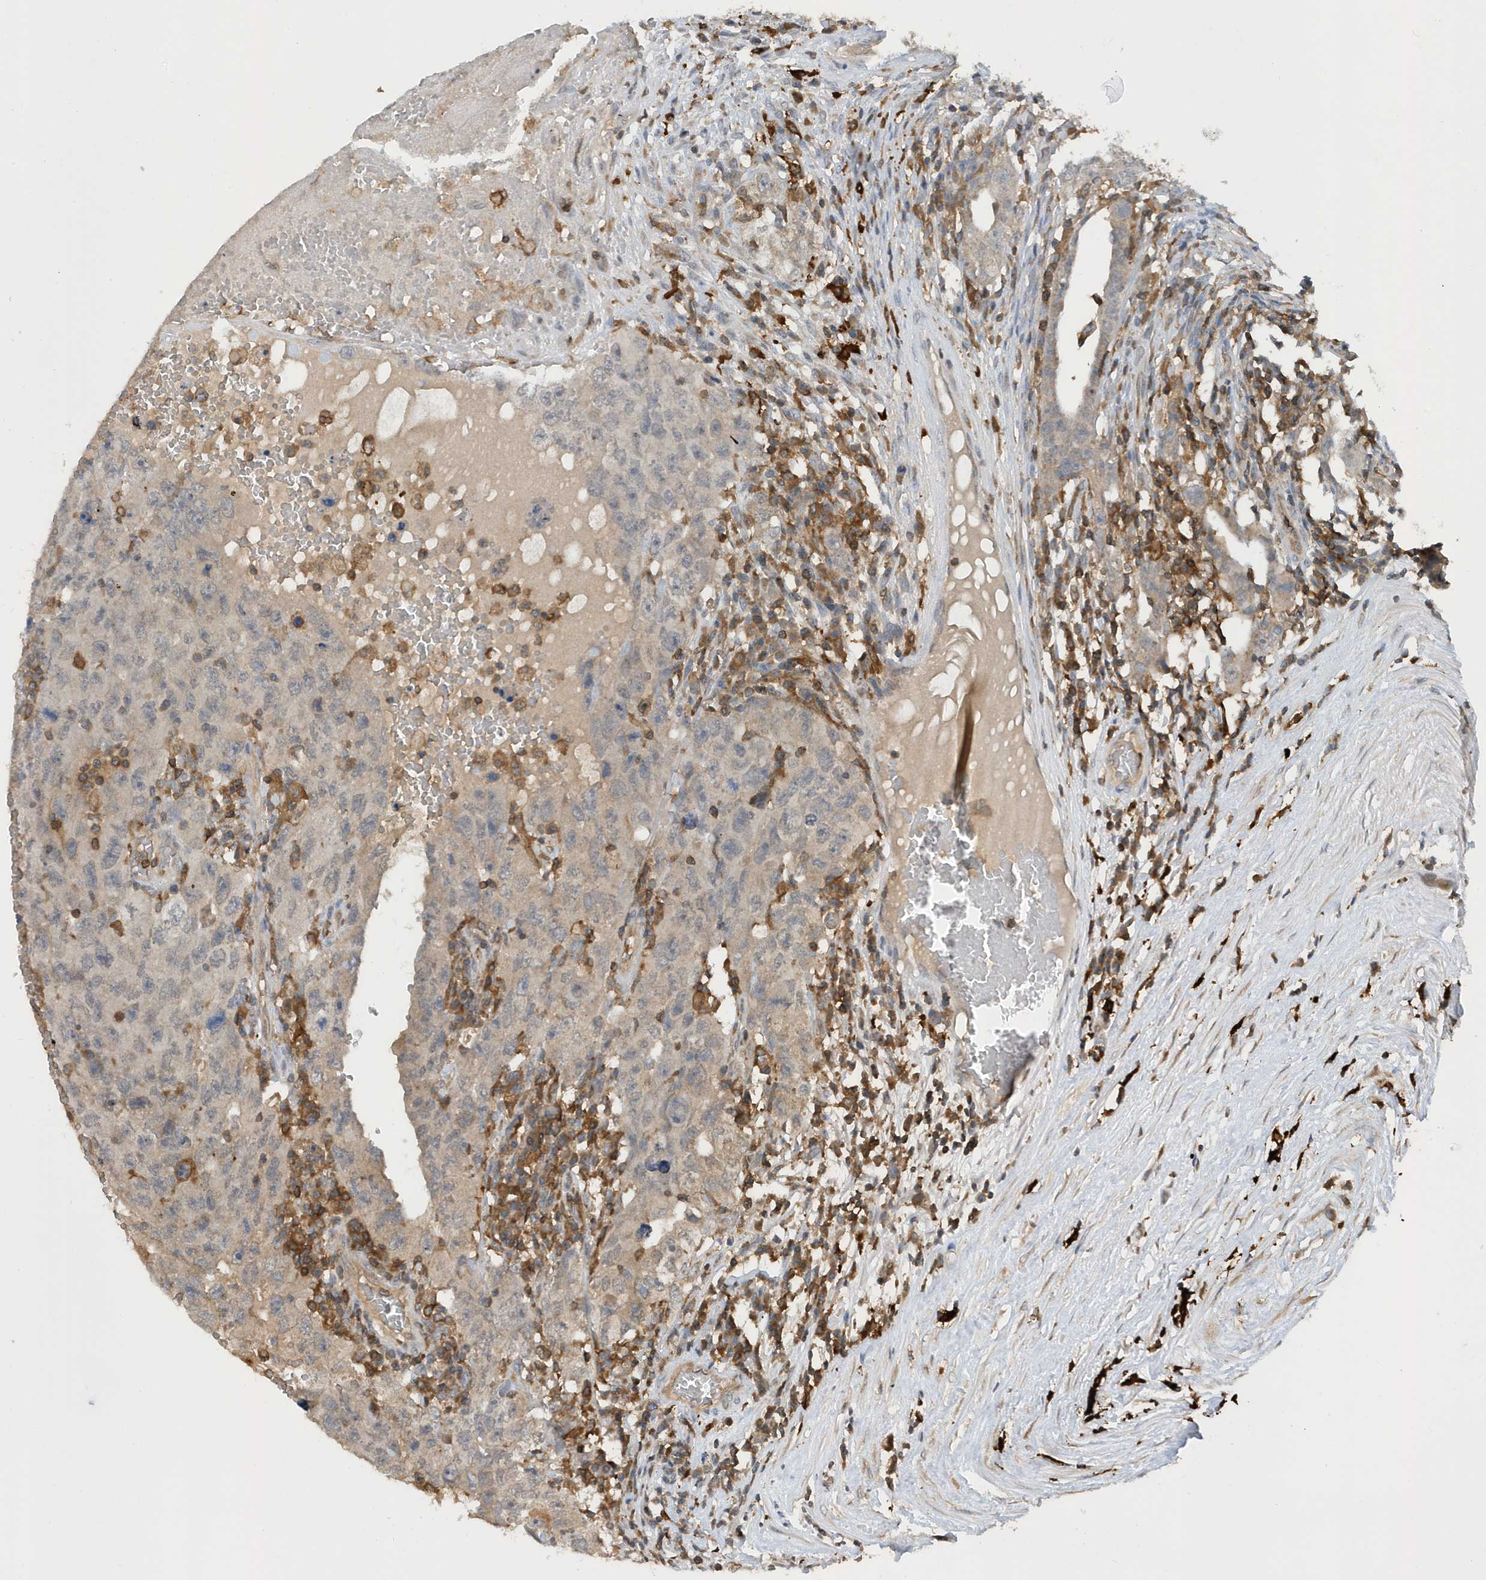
{"staining": {"intensity": "negative", "quantity": "none", "location": "none"}, "tissue": "testis cancer", "cell_type": "Tumor cells", "image_type": "cancer", "snomed": [{"axis": "morphology", "description": "Carcinoma, Embryonal, NOS"}, {"axis": "topography", "description": "Testis"}], "caption": "The photomicrograph demonstrates no staining of tumor cells in testis cancer.", "gene": "NSUN3", "patient": {"sex": "male", "age": 26}}